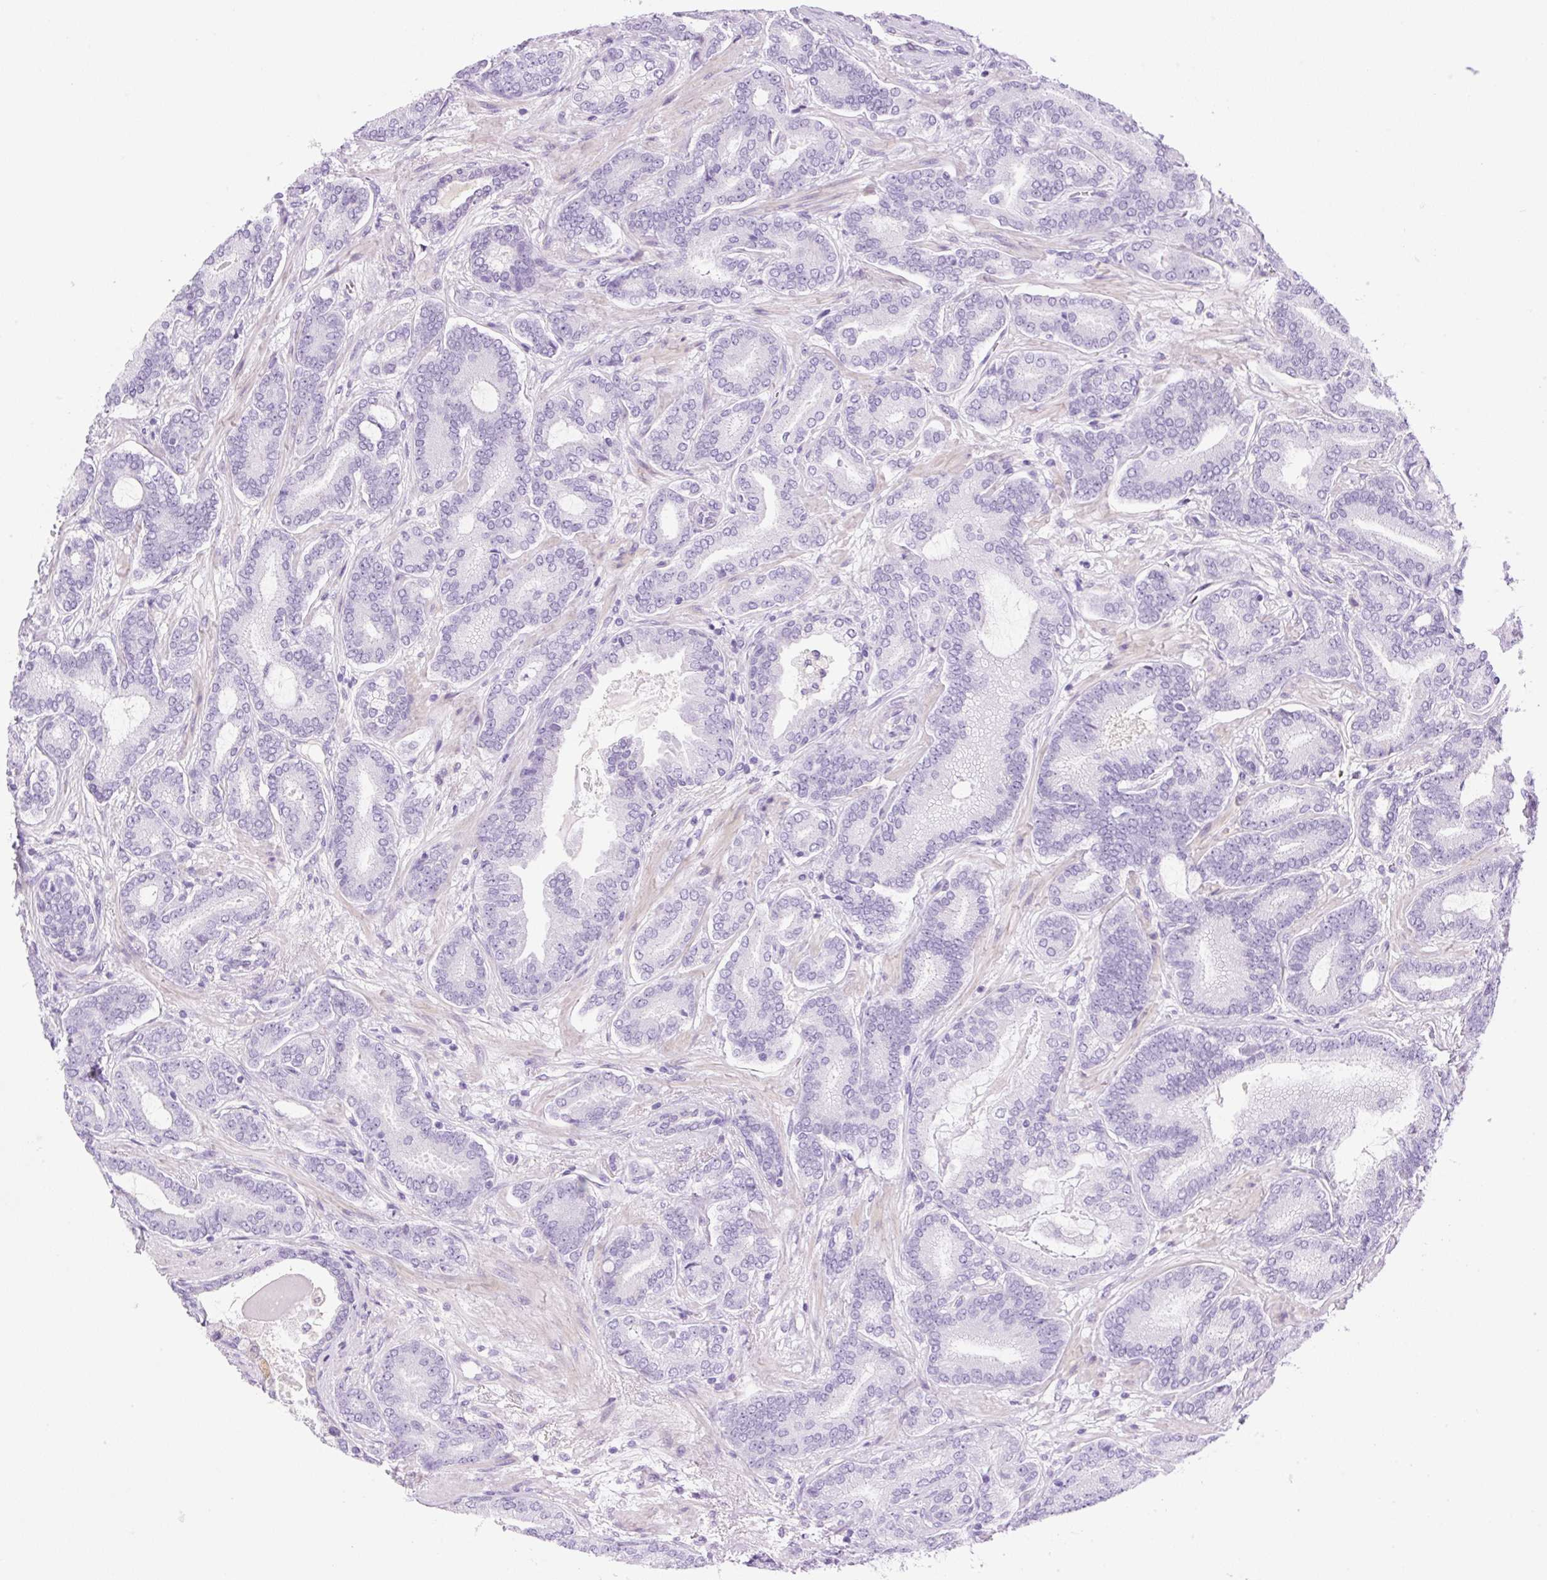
{"staining": {"intensity": "negative", "quantity": "none", "location": "none"}, "tissue": "prostate cancer", "cell_type": "Tumor cells", "image_type": "cancer", "snomed": [{"axis": "morphology", "description": "Adenocarcinoma, High grade"}, {"axis": "topography", "description": "Prostate"}], "caption": "Immunohistochemistry (IHC) photomicrograph of human adenocarcinoma (high-grade) (prostate) stained for a protein (brown), which displays no staining in tumor cells. (Brightfield microscopy of DAB (3,3'-diaminobenzidine) immunohistochemistry (IHC) at high magnification).", "gene": "PALM3", "patient": {"sex": "male", "age": 62}}